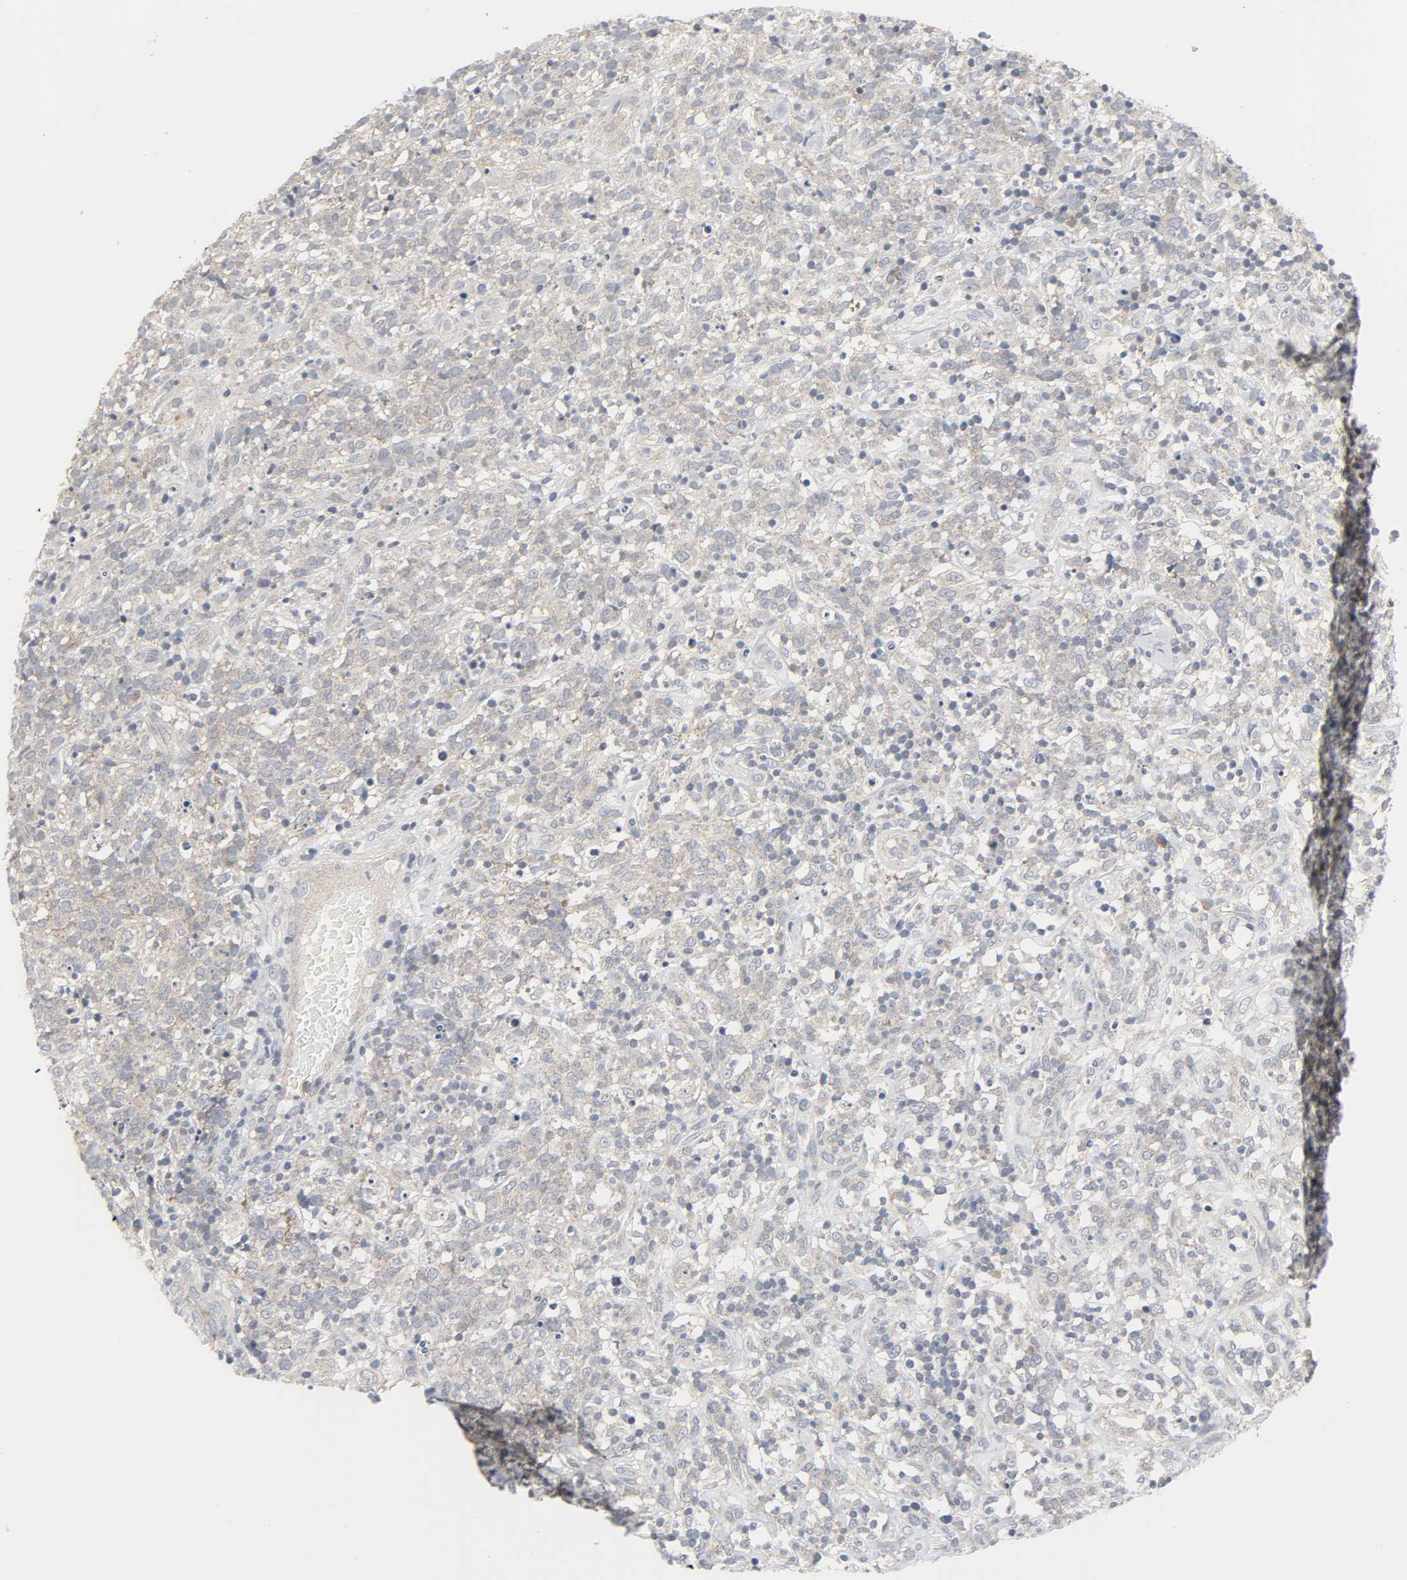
{"staining": {"intensity": "moderate", "quantity": ">75%", "location": "cytoplasmic/membranous"}, "tissue": "lymphoma", "cell_type": "Tumor cells", "image_type": "cancer", "snomed": [{"axis": "morphology", "description": "Malignant lymphoma, non-Hodgkin's type, High grade"}, {"axis": "topography", "description": "Lymph node"}], "caption": "Tumor cells display medium levels of moderate cytoplasmic/membranous positivity in about >75% of cells in human malignant lymphoma, non-Hodgkin's type (high-grade).", "gene": "CLIP1", "patient": {"sex": "female", "age": 73}}